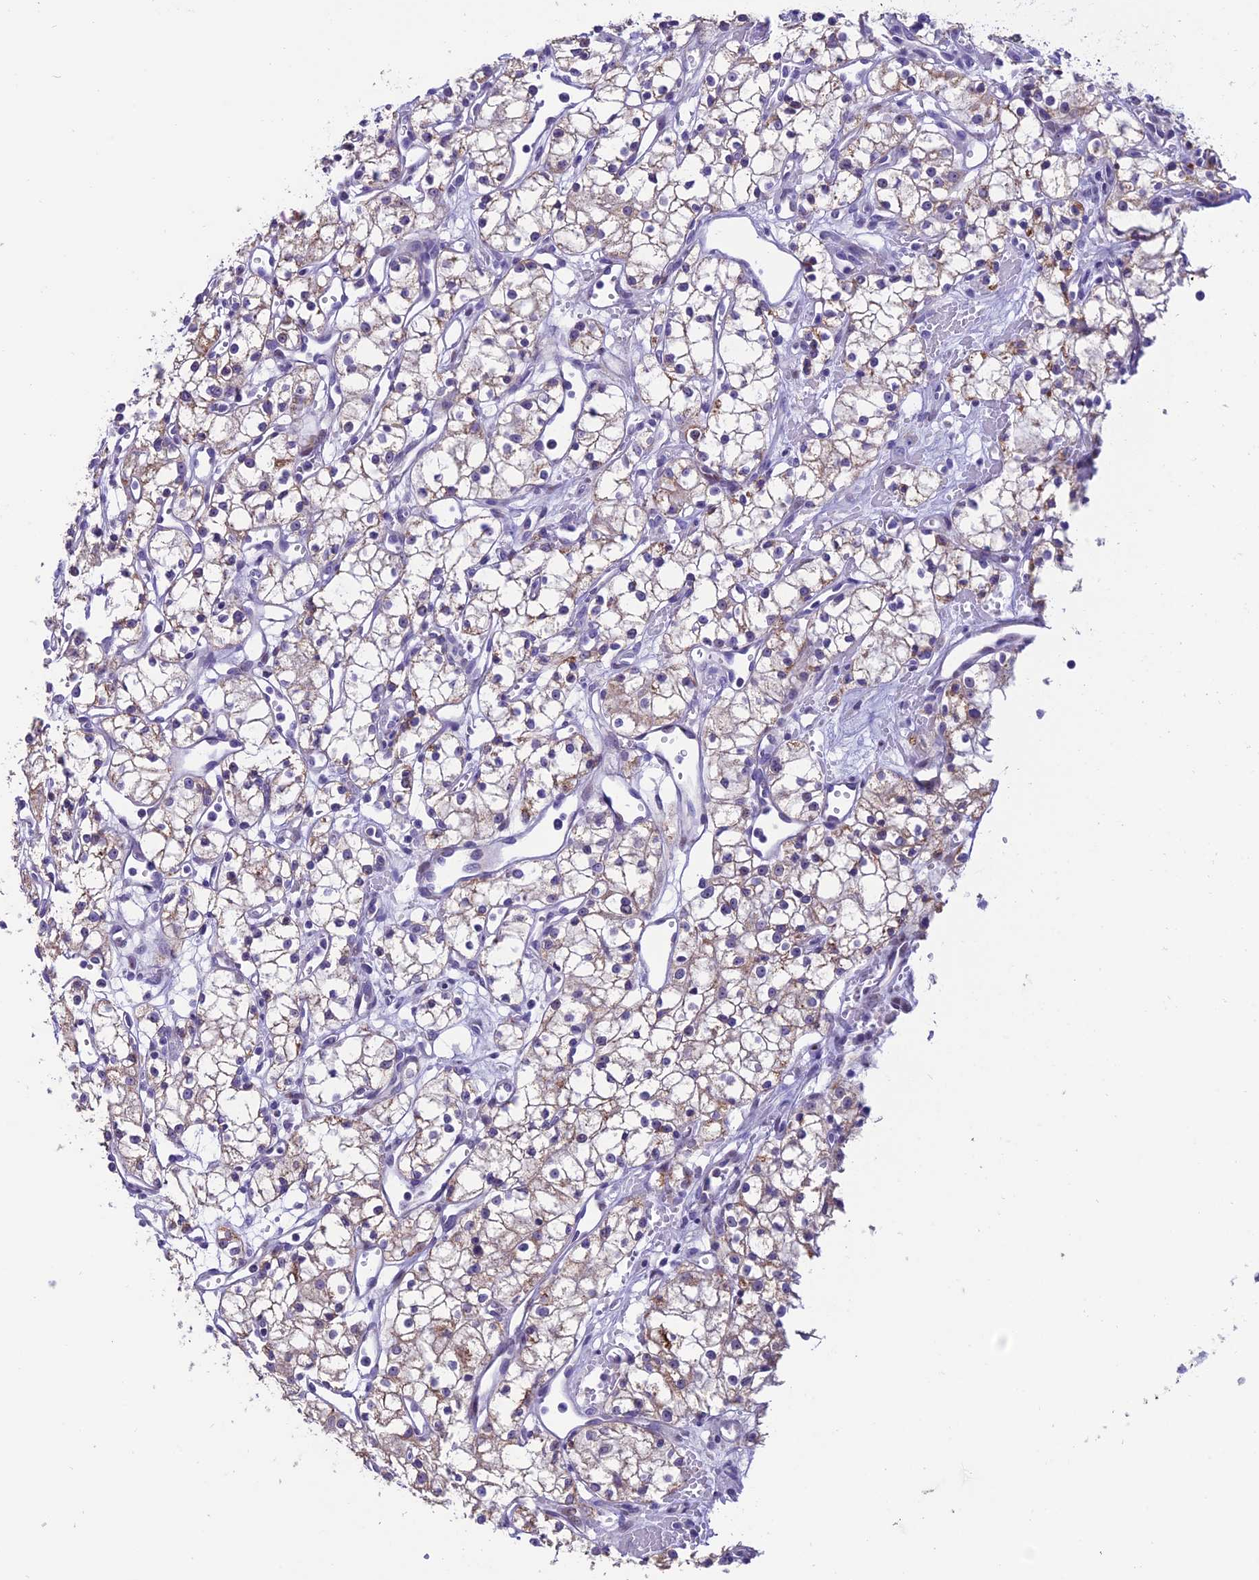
{"staining": {"intensity": "weak", "quantity": ">75%", "location": "cytoplasmic/membranous"}, "tissue": "renal cancer", "cell_type": "Tumor cells", "image_type": "cancer", "snomed": [{"axis": "morphology", "description": "Adenocarcinoma, NOS"}, {"axis": "topography", "description": "Kidney"}], "caption": "Immunohistochemical staining of adenocarcinoma (renal) displays low levels of weak cytoplasmic/membranous protein positivity in approximately >75% of tumor cells.", "gene": "SLC10A1", "patient": {"sex": "male", "age": 59}}